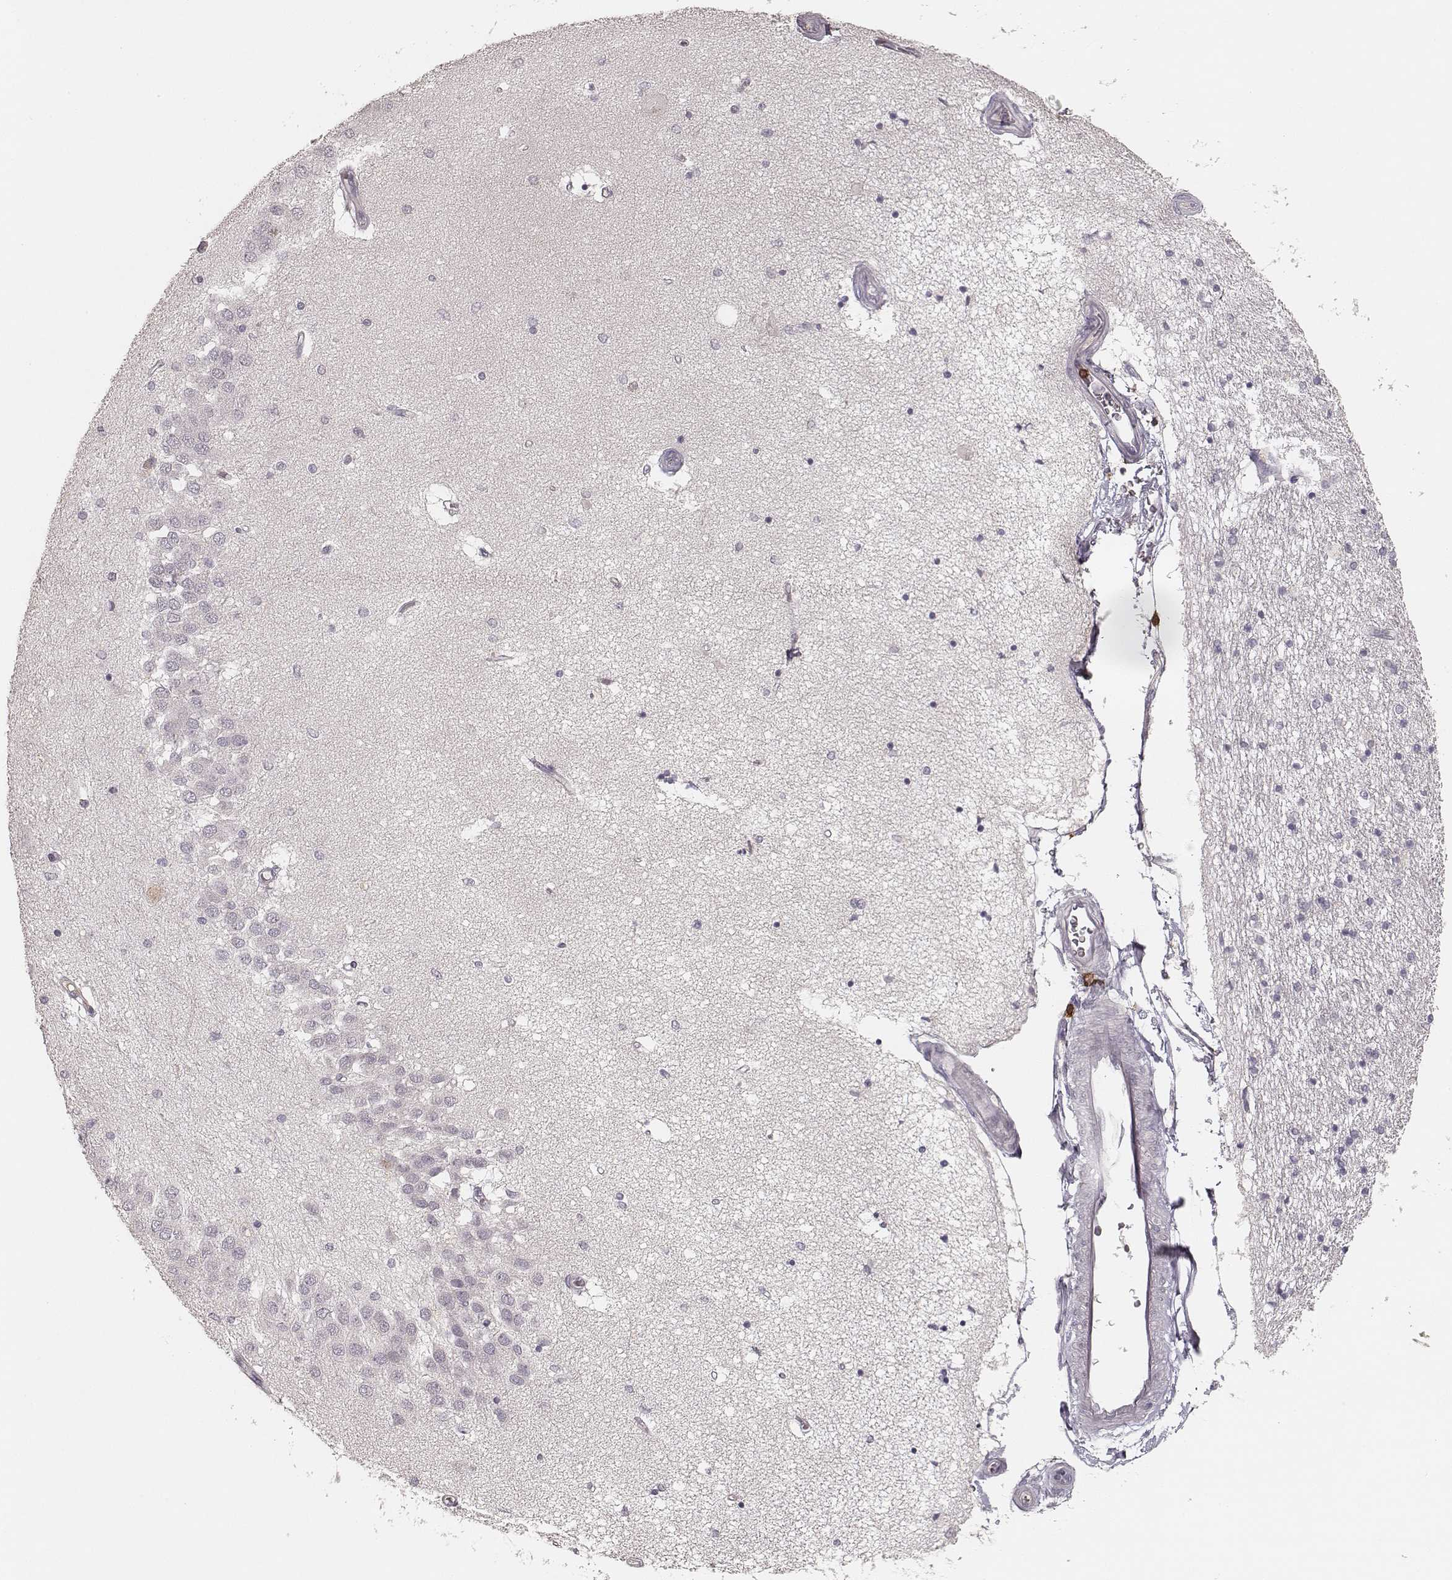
{"staining": {"intensity": "negative", "quantity": "none", "location": "none"}, "tissue": "hippocampus", "cell_type": "Glial cells", "image_type": "normal", "snomed": [{"axis": "morphology", "description": "Normal tissue, NOS"}, {"axis": "topography", "description": "Hippocampus"}], "caption": "Protein analysis of normal hippocampus exhibits no significant positivity in glial cells.", "gene": "CD8A", "patient": {"sex": "female", "age": 54}}